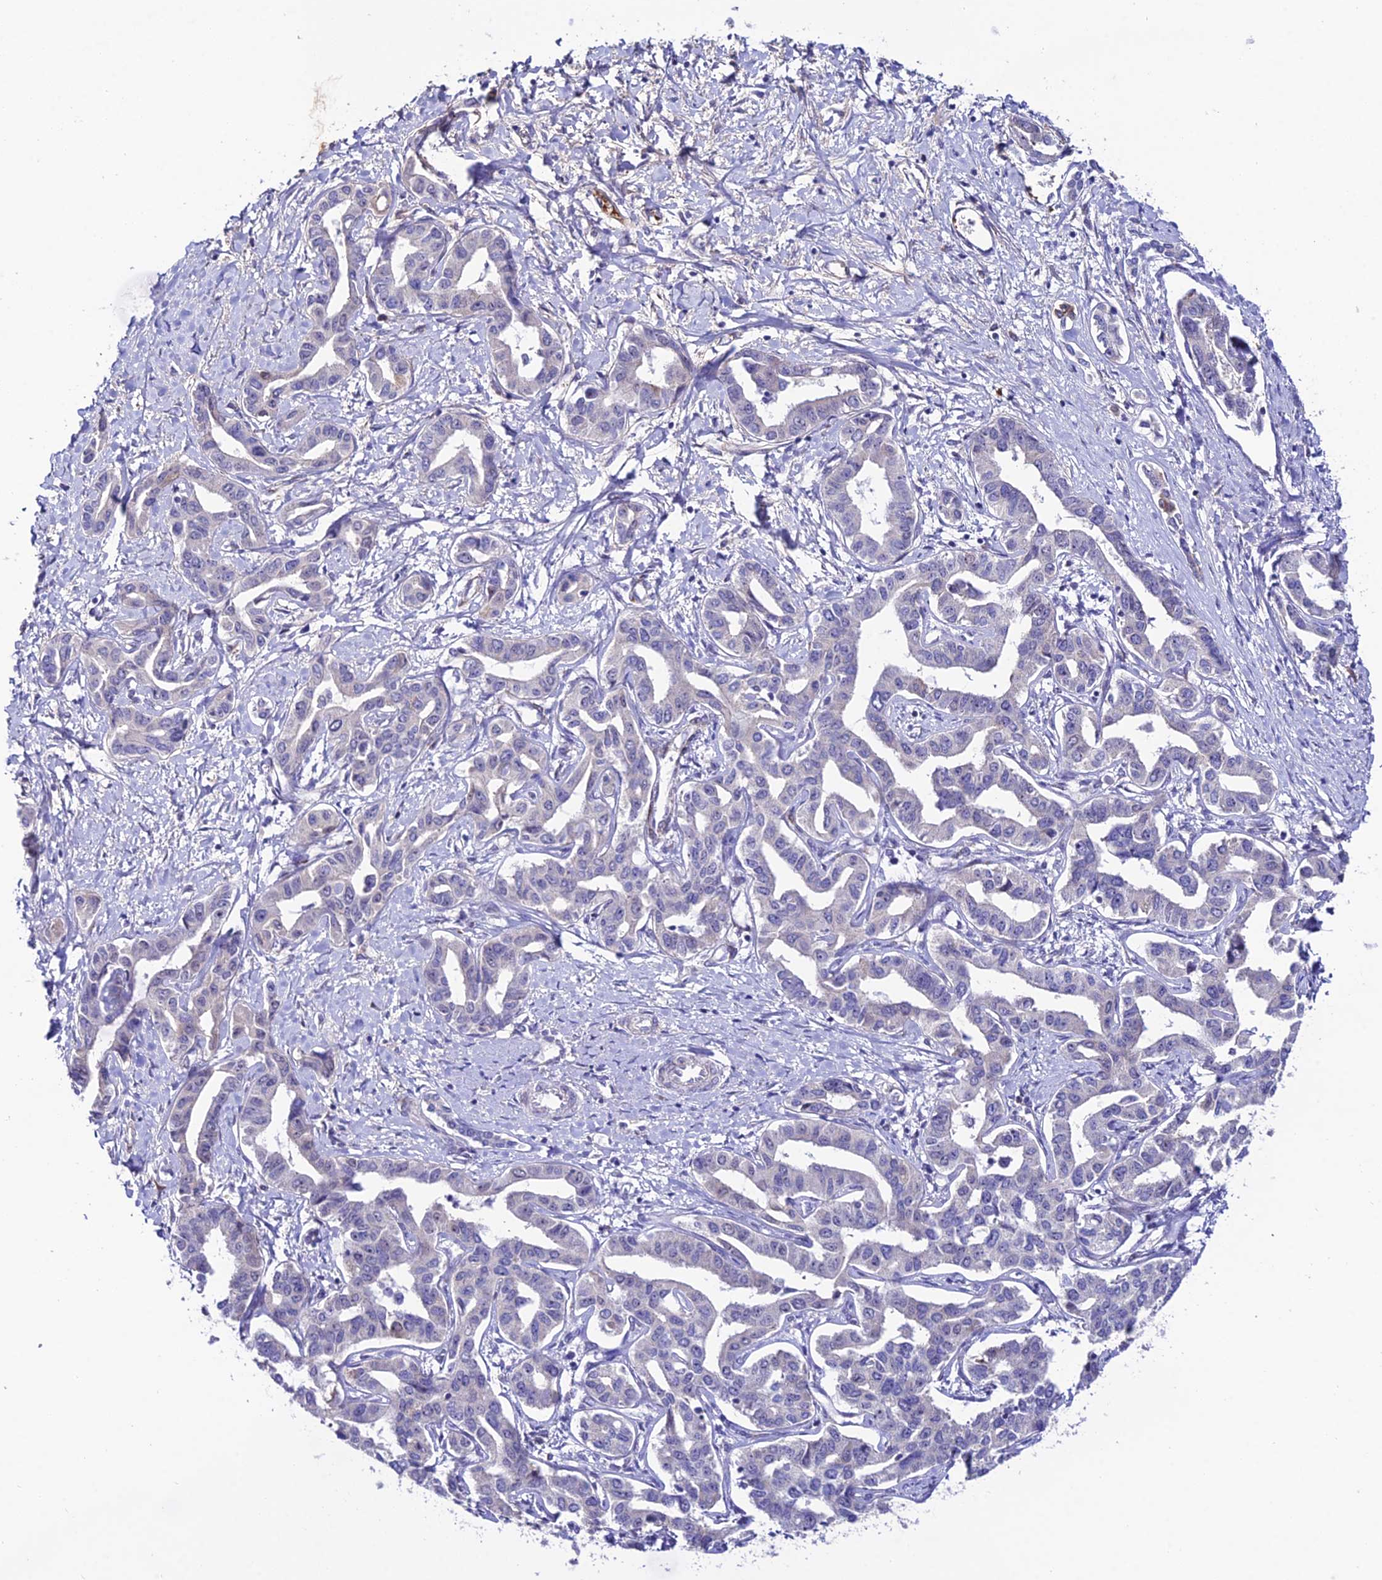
{"staining": {"intensity": "negative", "quantity": "none", "location": "none"}, "tissue": "liver cancer", "cell_type": "Tumor cells", "image_type": "cancer", "snomed": [{"axis": "morphology", "description": "Cholangiocarcinoma"}, {"axis": "topography", "description": "Liver"}], "caption": "The IHC image has no significant positivity in tumor cells of liver cancer (cholangiocarcinoma) tissue.", "gene": "SYT15", "patient": {"sex": "male", "age": 59}}